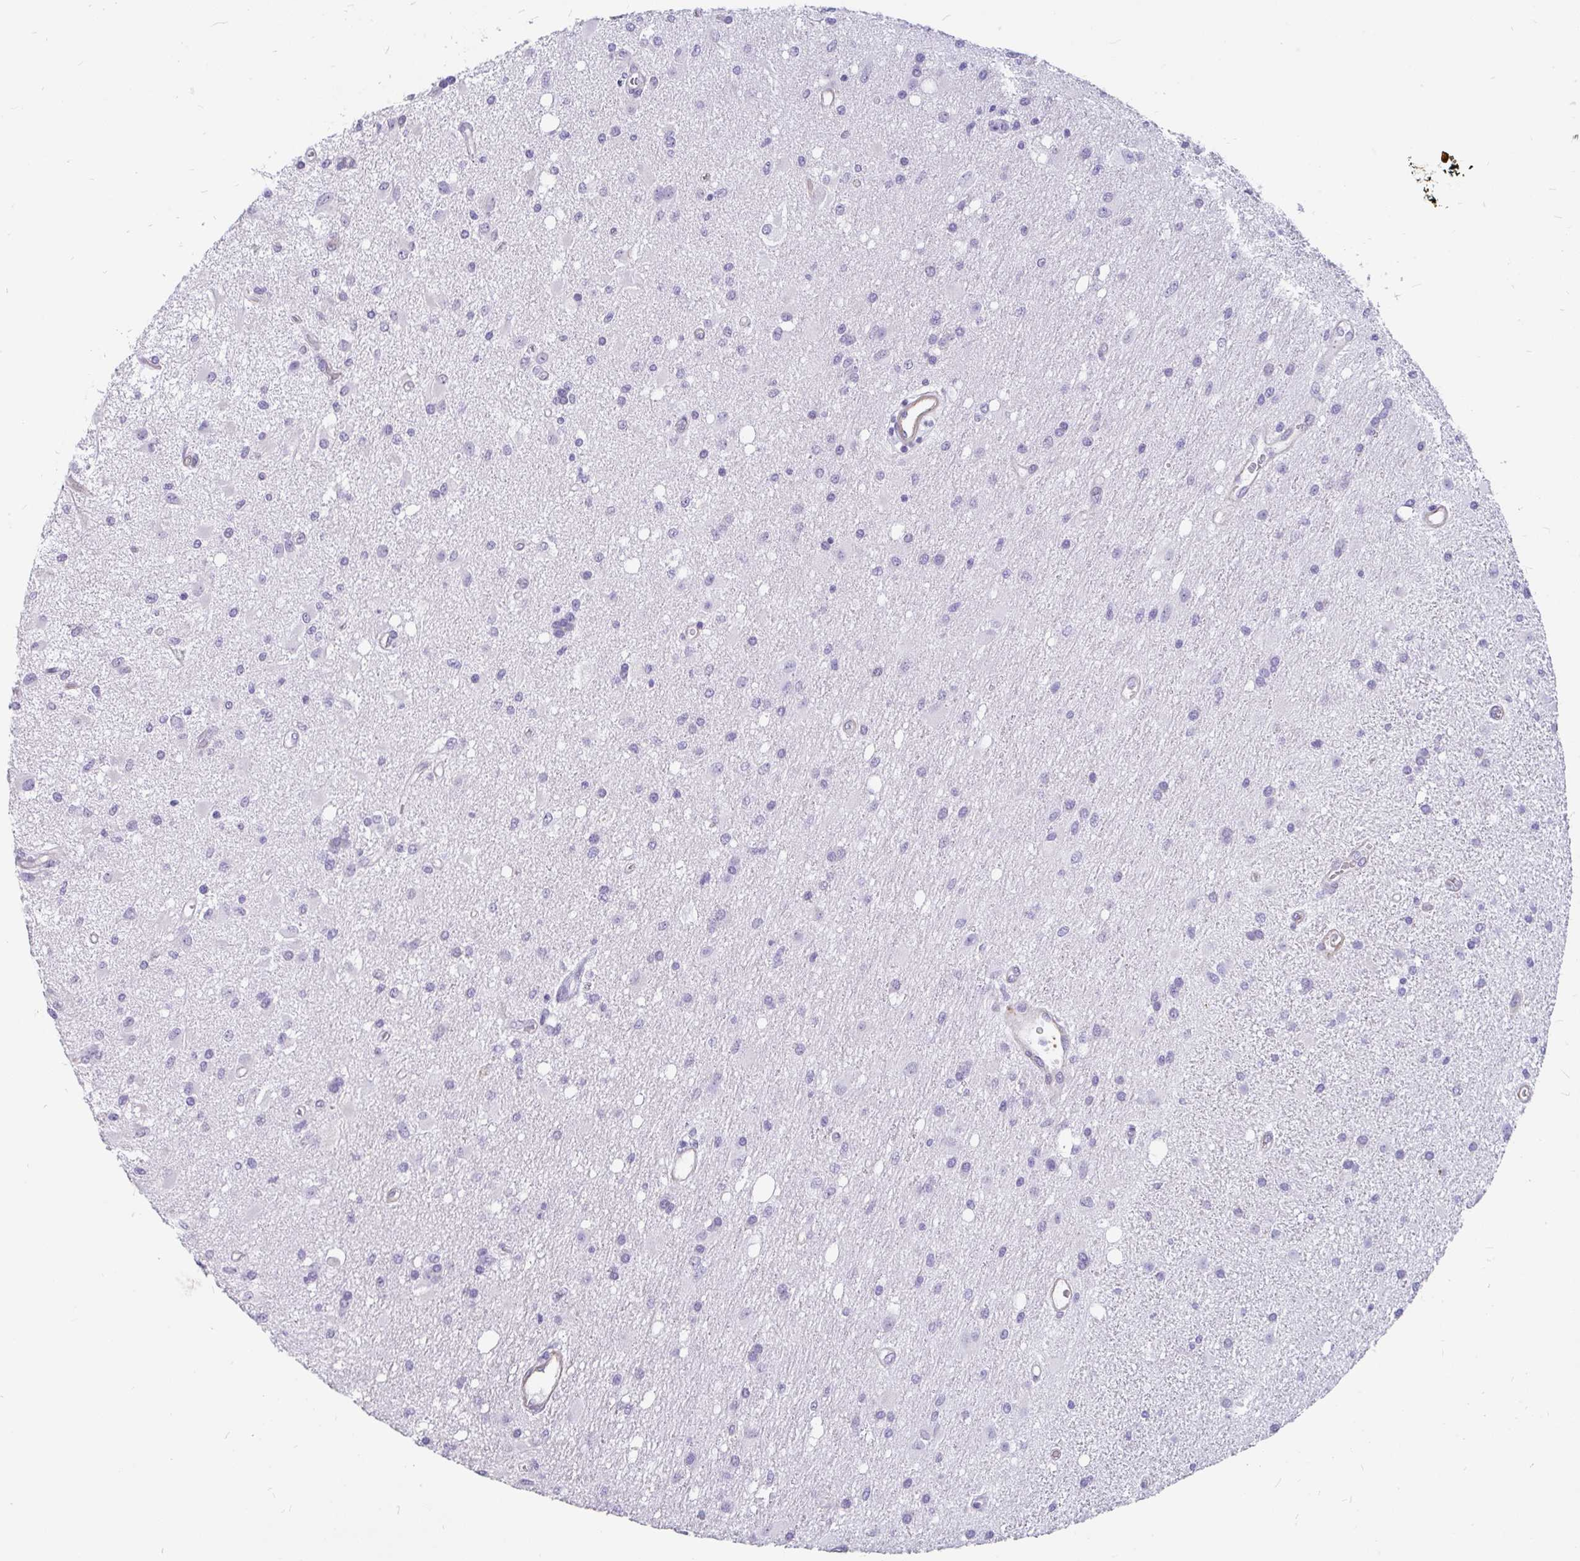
{"staining": {"intensity": "negative", "quantity": "none", "location": "none"}, "tissue": "glioma", "cell_type": "Tumor cells", "image_type": "cancer", "snomed": [{"axis": "morphology", "description": "Glioma, malignant, High grade"}, {"axis": "topography", "description": "Brain"}], "caption": "Immunohistochemical staining of glioma exhibits no significant positivity in tumor cells. (DAB (3,3'-diaminobenzidine) IHC, high magnification).", "gene": "EML5", "patient": {"sex": "male", "age": 67}}